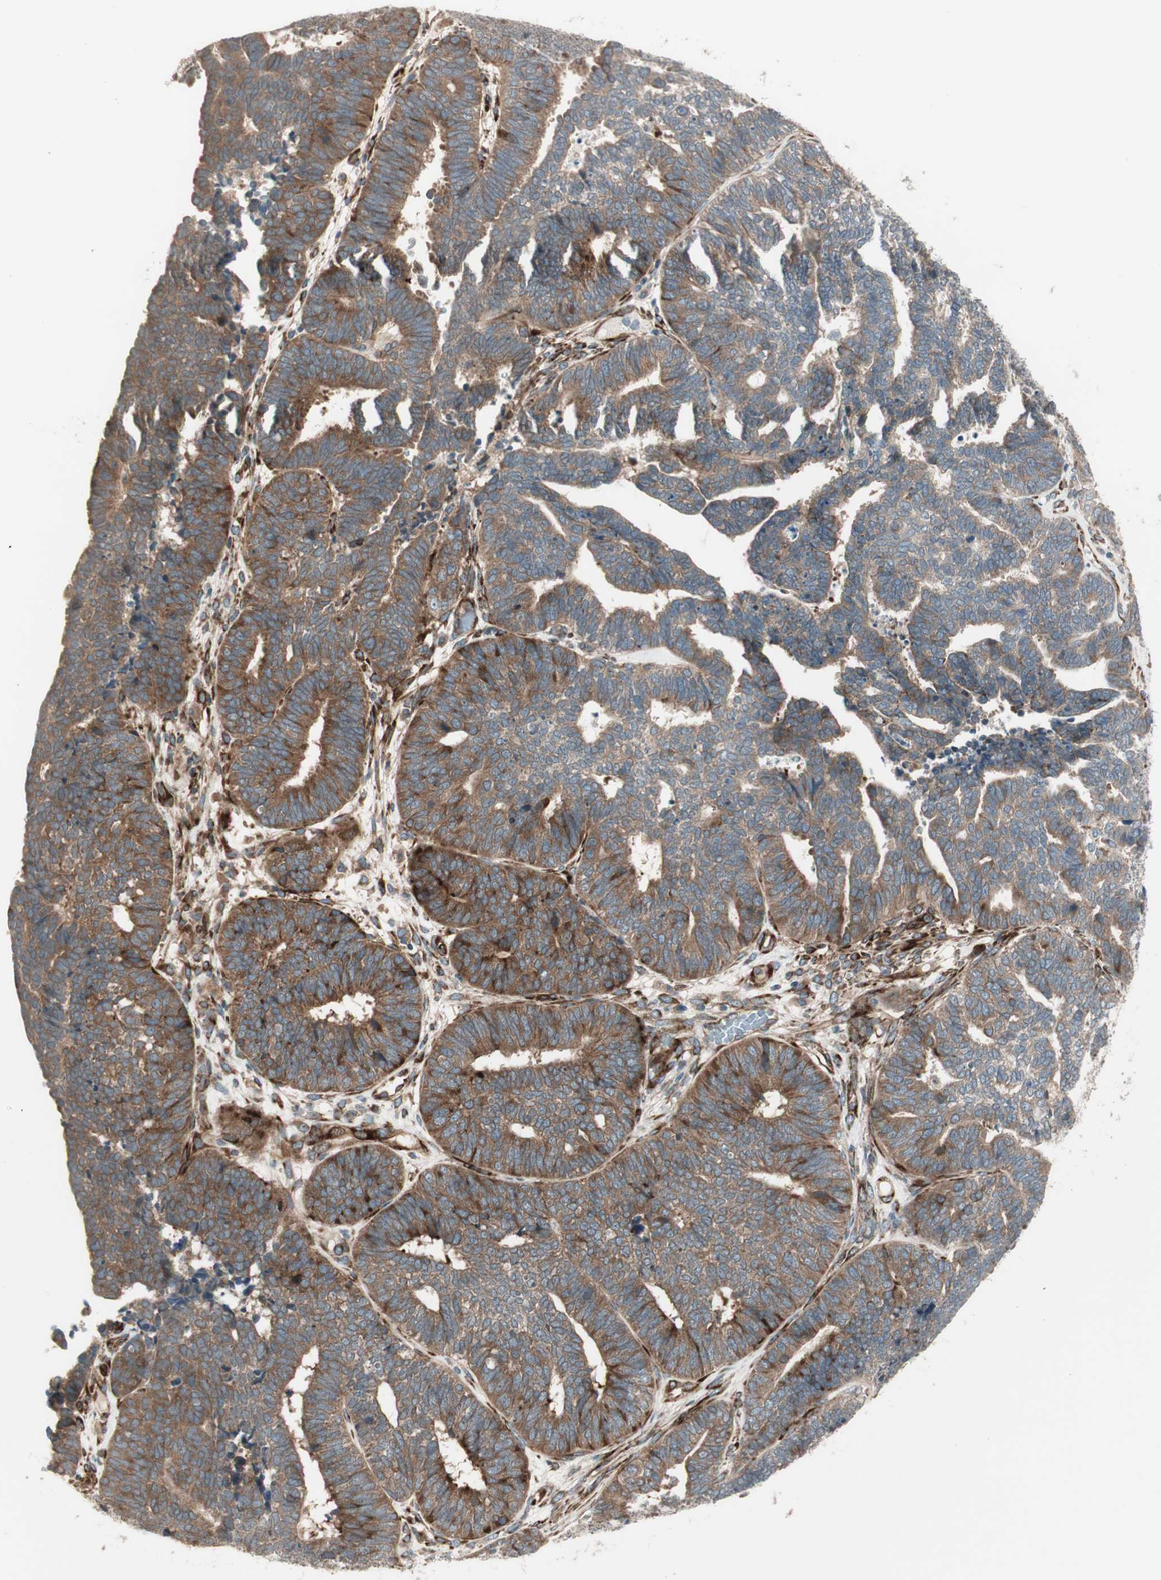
{"staining": {"intensity": "moderate", "quantity": "25%-75%", "location": "cytoplasmic/membranous"}, "tissue": "endometrial cancer", "cell_type": "Tumor cells", "image_type": "cancer", "snomed": [{"axis": "morphology", "description": "Adenocarcinoma, NOS"}, {"axis": "topography", "description": "Endometrium"}], "caption": "Adenocarcinoma (endometrial) stained with DAB (3,3'-diaminobenzidine) immunohistochemistry (IHC) displays medium levels of moderate cytoplasmic/membranous expression in approximately 25%-75% of tumor cells.", "gene": "PPP2R5E", "patient": {"sex": "female", "age": 70}}